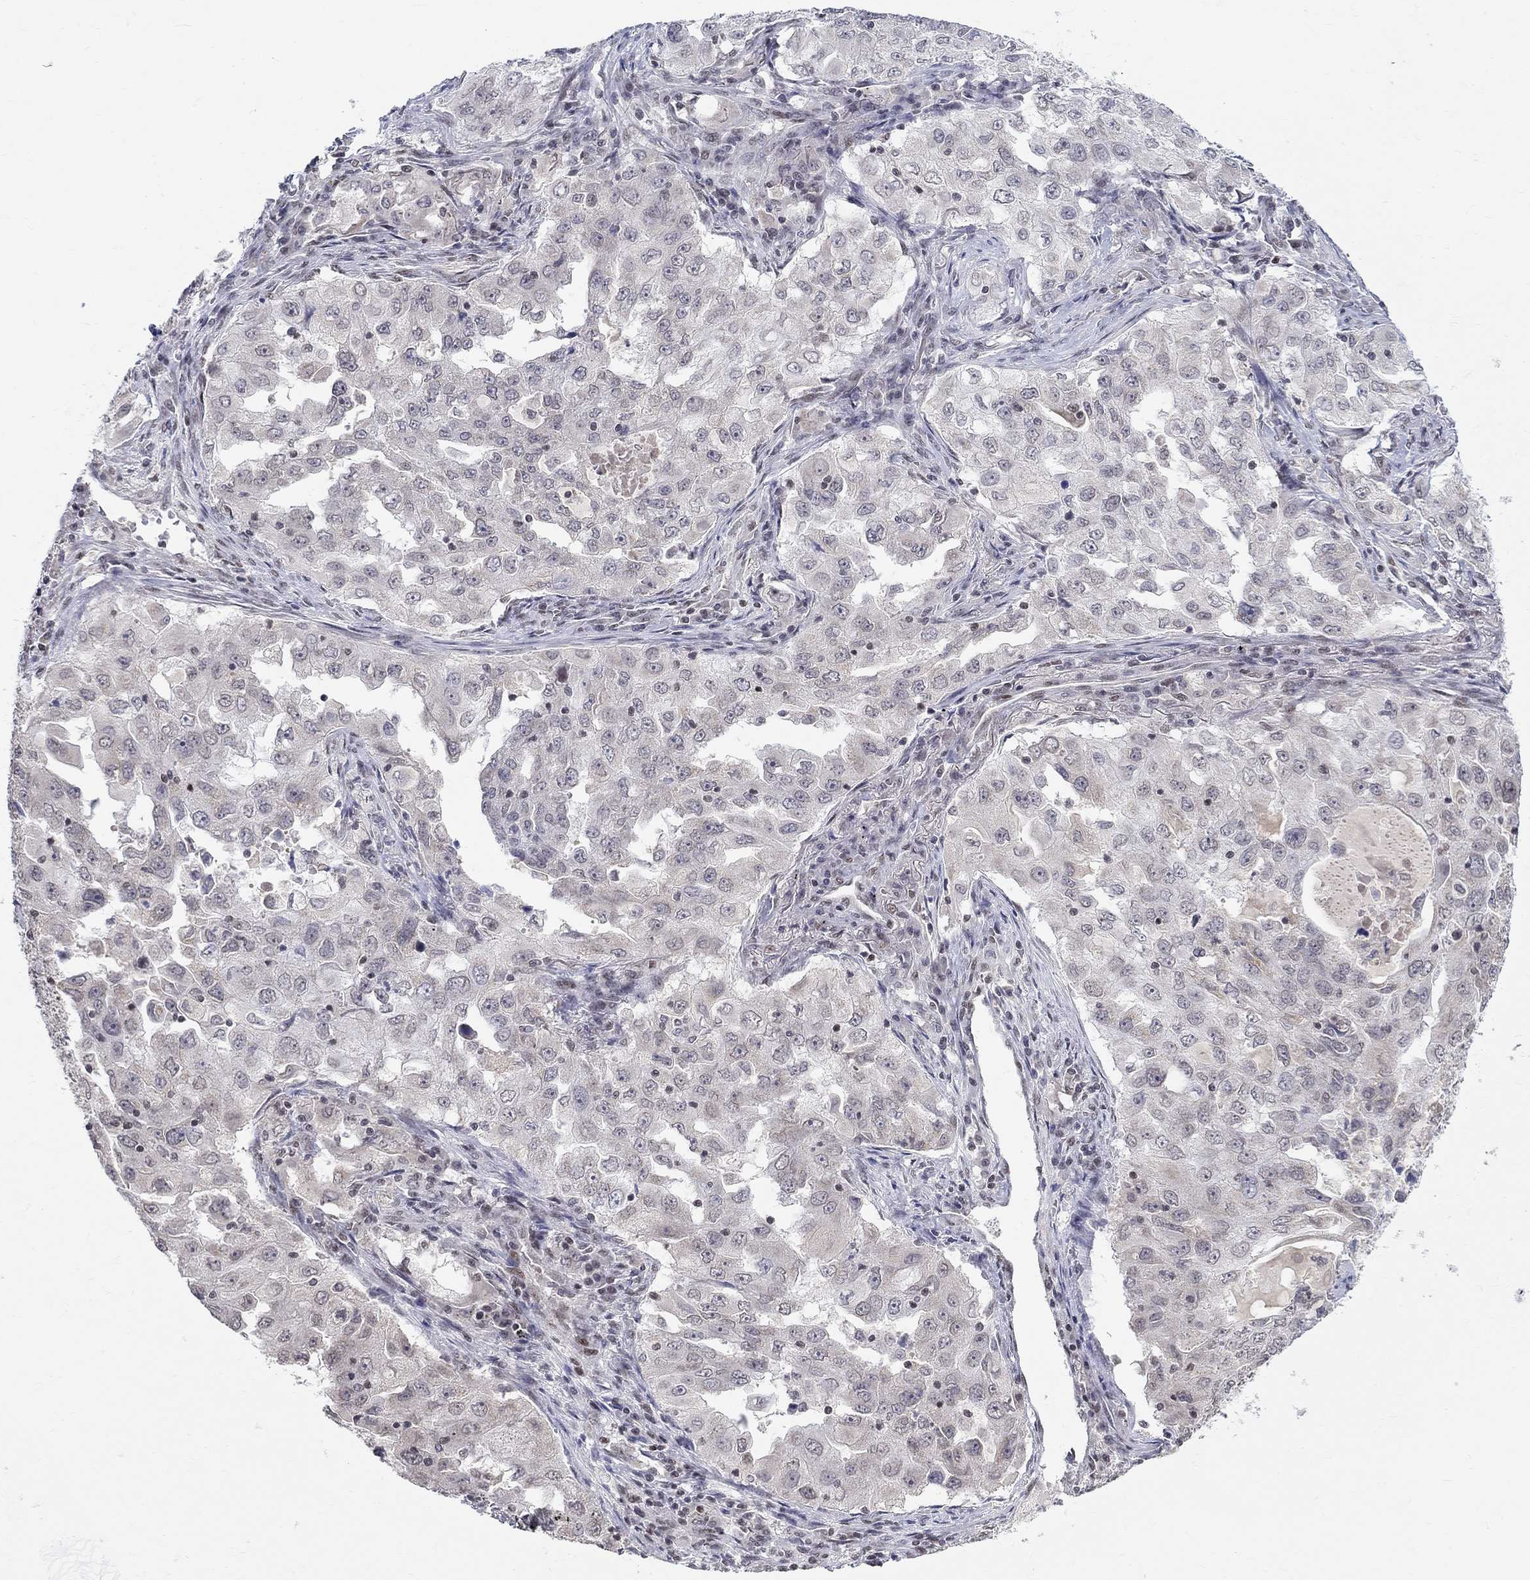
{"staining": {"intensity": "negative", "quantity": "none", "location": "none"}, "tissue": "lung cancer", "cell_type": "Tumor cells", "image_type": "cancer", "snomed": [{"axis": "morphology", "description": "Adenocarcinoma, NOS"}, {"axis": "topography", "description": "Lung"}], "caption": "DAB (3,3'-diaminobenzidine) immunohistochemical staining of lung adenocarcinoma shows no significant expression in tumor cells. Brightfield microscopy of IHC stained with DAB (brown) and hematoxylin (blue), captured at high magnification.", "gene": "KLF12", "patient": {"sex": "female", "age": 61}}